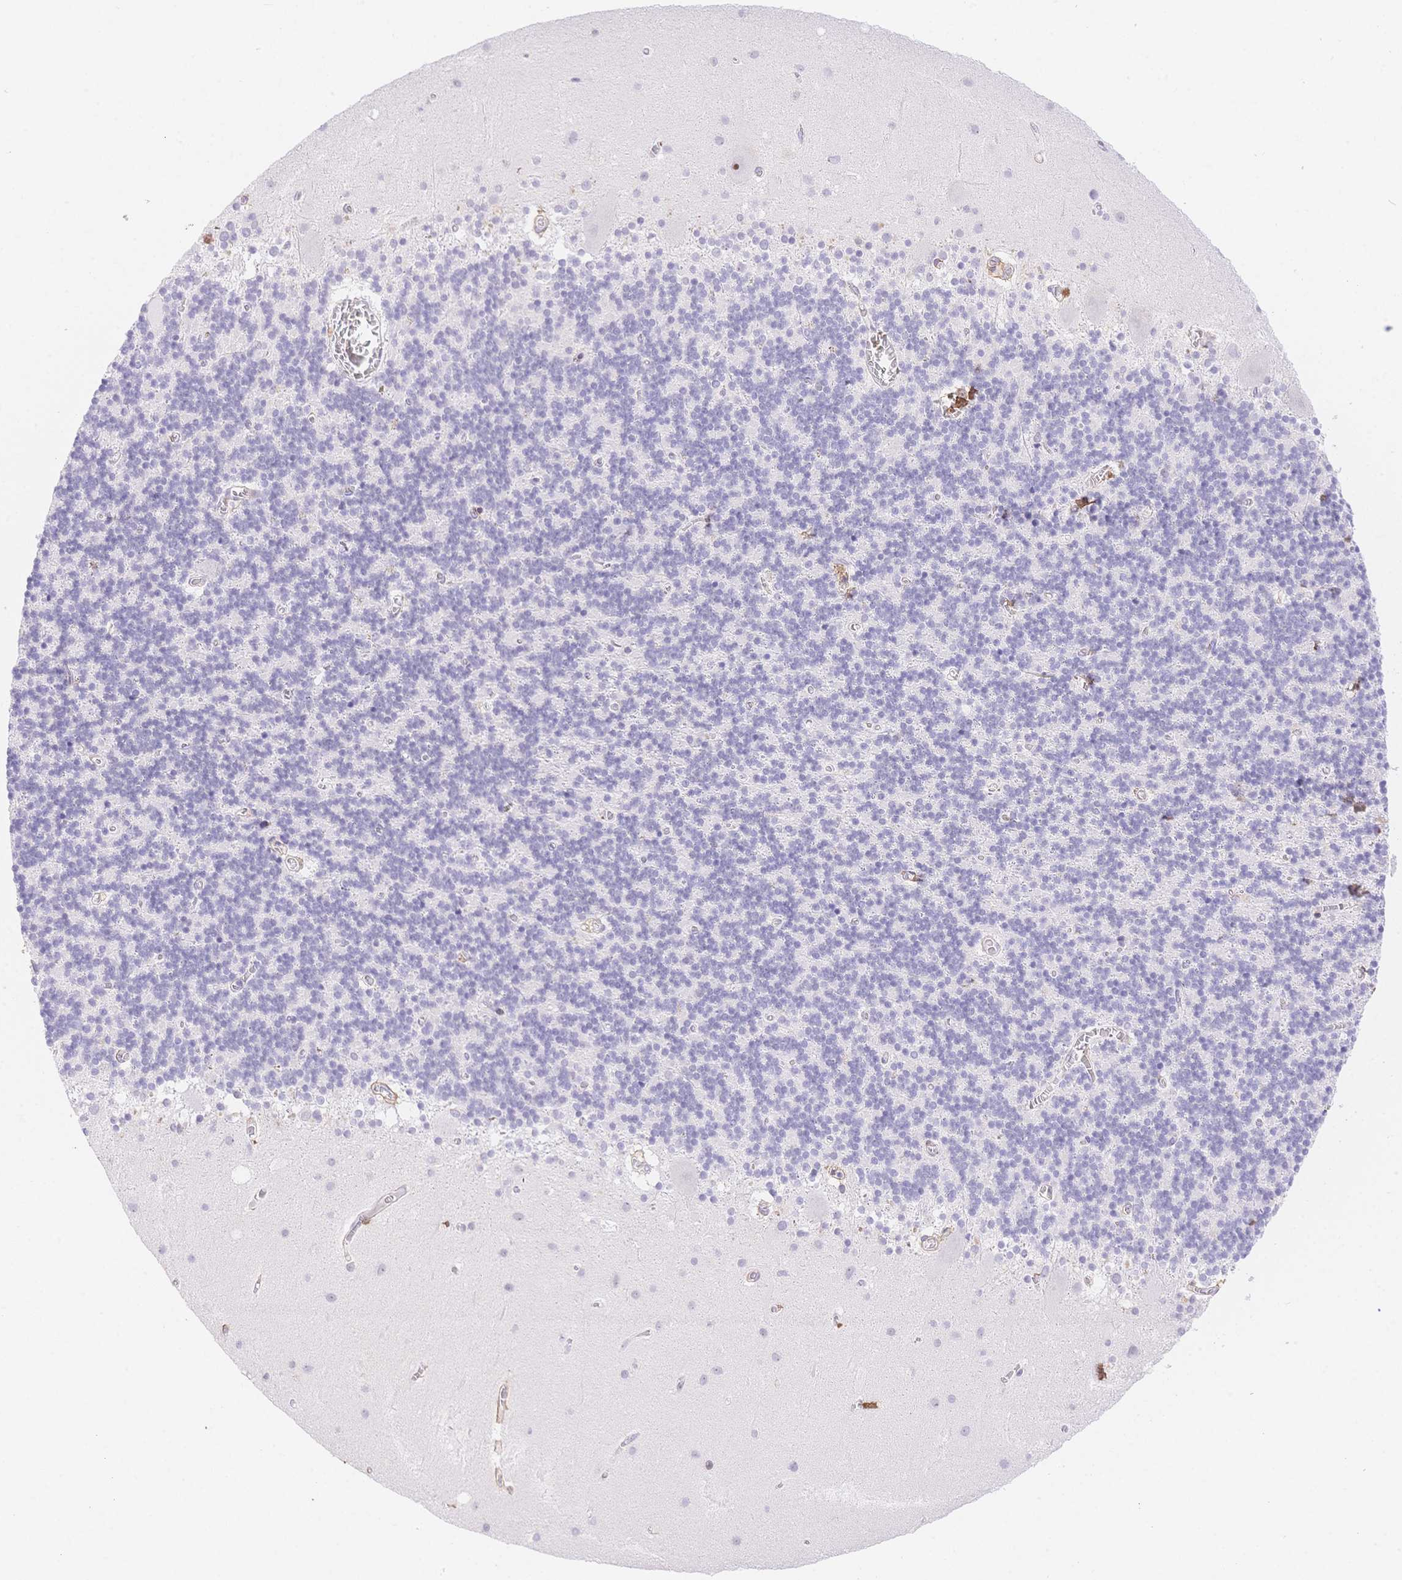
{"staining": {"intensity": "negative", "quantity": "none", "location": "none"}, "tissue": "cerebellum", "cell_type": "Cells in granular layer", "image_type": "normal", "snomed": [{"axis": "morphology", "description": "Normal tissue, NOS"}, {"axis": "topography", "description": "Cerebellum"}], "caption": "An image of cerebellum stained for a protein exhibits no brown staining in cells in granular layer.", "gene": "PDZD2", "patient": {"sex": "male", "age": 70}}